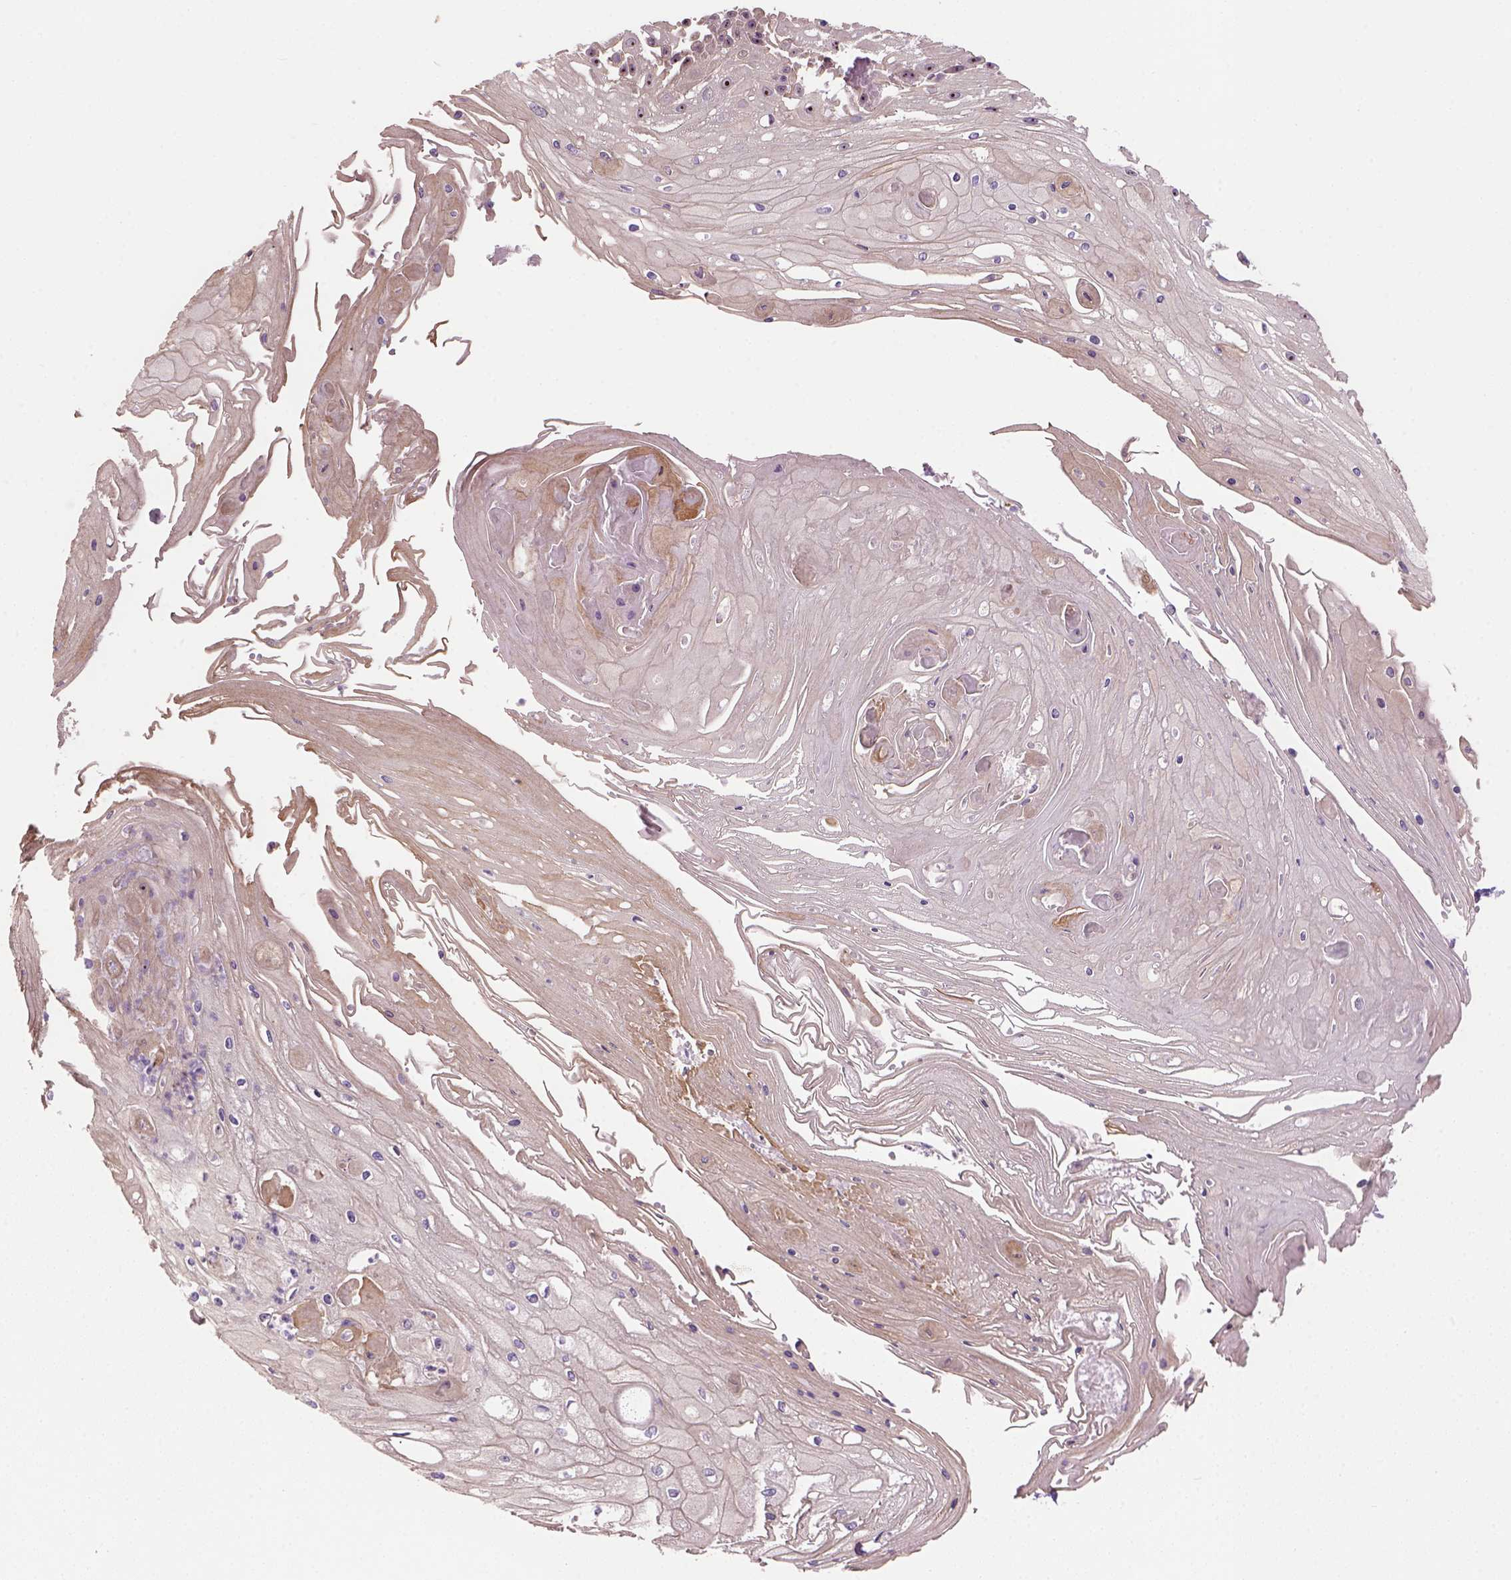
{"staining": {"intensity": "strong", "quantity": ">75%", "location": "nuclear"}, "tissue": "skin cancer", "cell_type": "Tumor cells", "image_type": "cancer", "snomed": [{"axis": "morphology", "description": "Squamous cell carcinoma, NOS"}, {"axis": "topography", "description": "Skin"}], "caption": "Skin squamous cell carcinoma was stained to show a protein in brown. There is high levels of strong nuclear expression in about >75% of tumor cells.", "gene": "RRS1", "patient": {"sex": "male", "age": 70}}